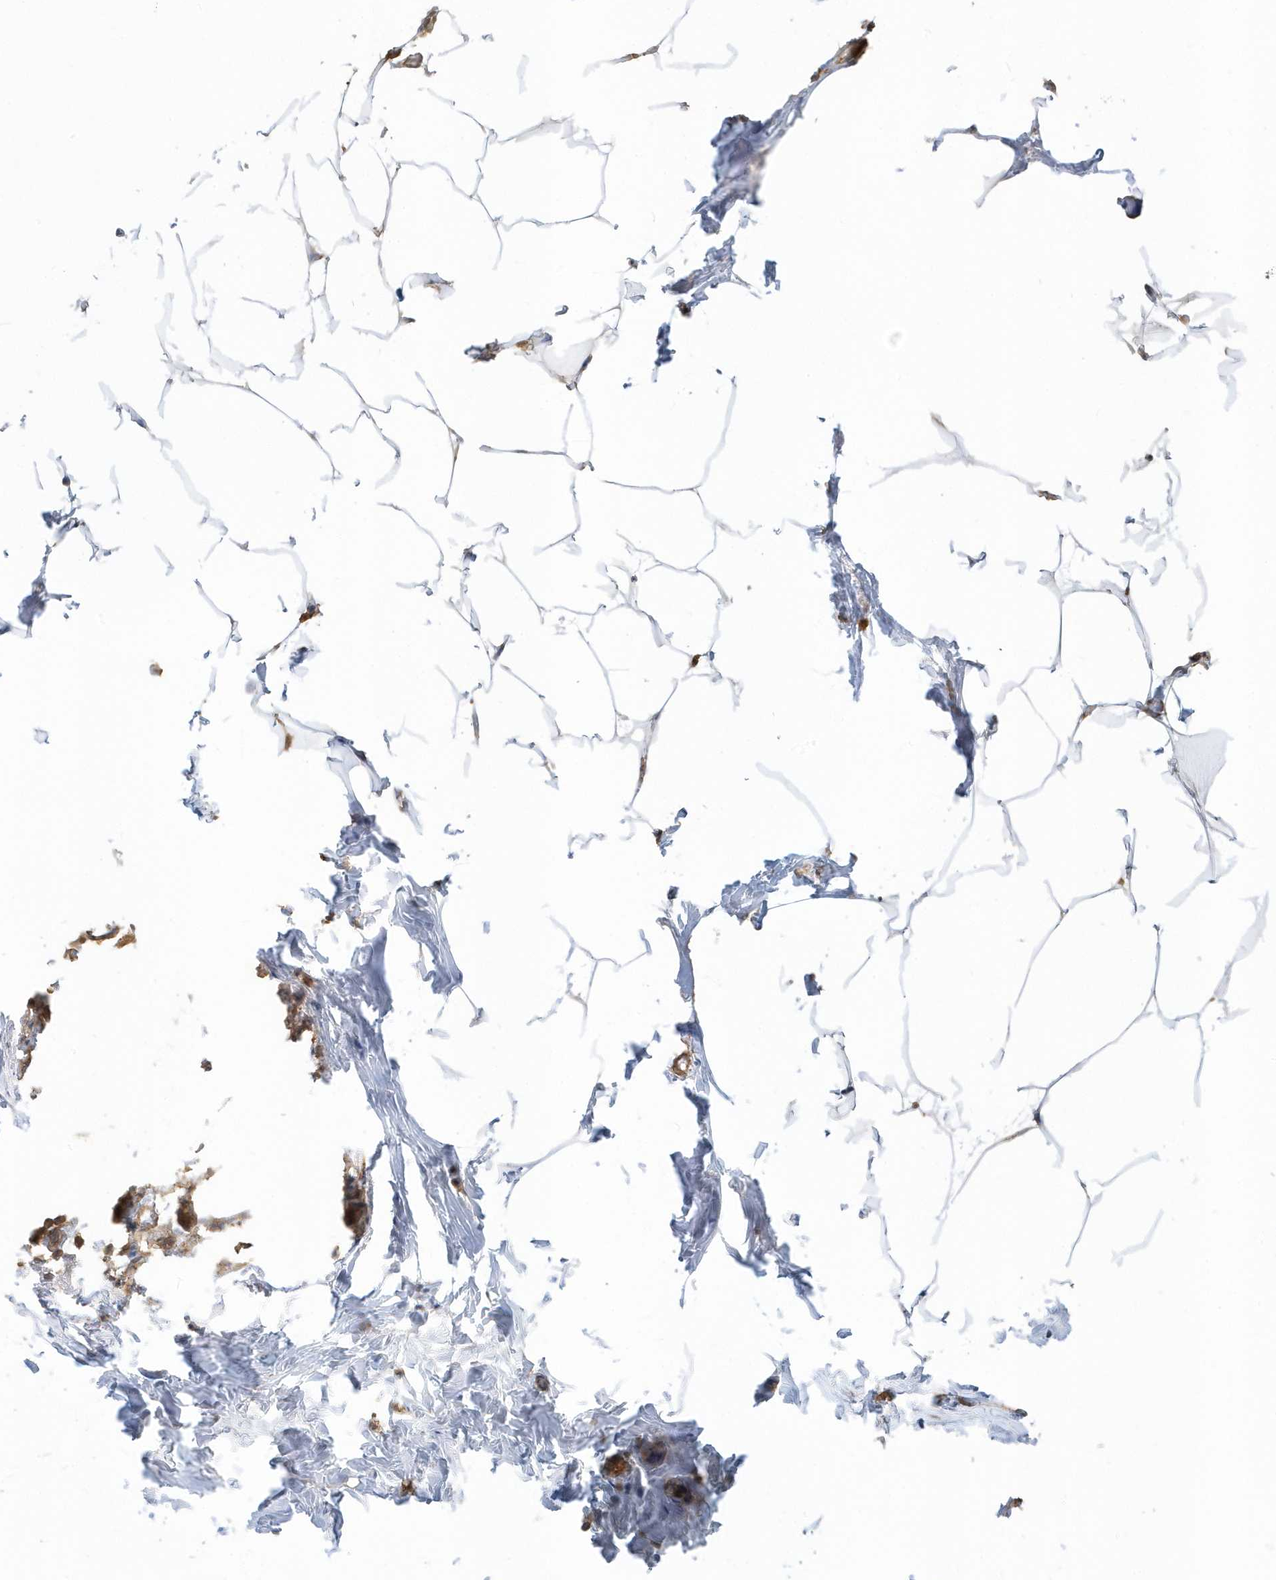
{"staining": {"intensity": "moderate", "quantity": ">75%", "location": "cytoplasmic/membranous"}, "tissue": "breast", "cell_type": "Adipocytes", "image_type": "normal", "snomed": [{"axis": "morphology", "description": "Normal tissue, NOS"}, {"axis": "topography", "description": "Breast"}], "caption": "Protein analysis of benign breast displays moderate cytoplasmic/membranous positivity in about >75% of adipocytes. The staining is performed using DAB (3,3'-diaminobenzidine) brown chromogen to label protein expression. The nuclei are counter-stained blue using hematoxylin.", "gene": "ZBTB8A", "patient": {"sex": "female", "age": 62}}